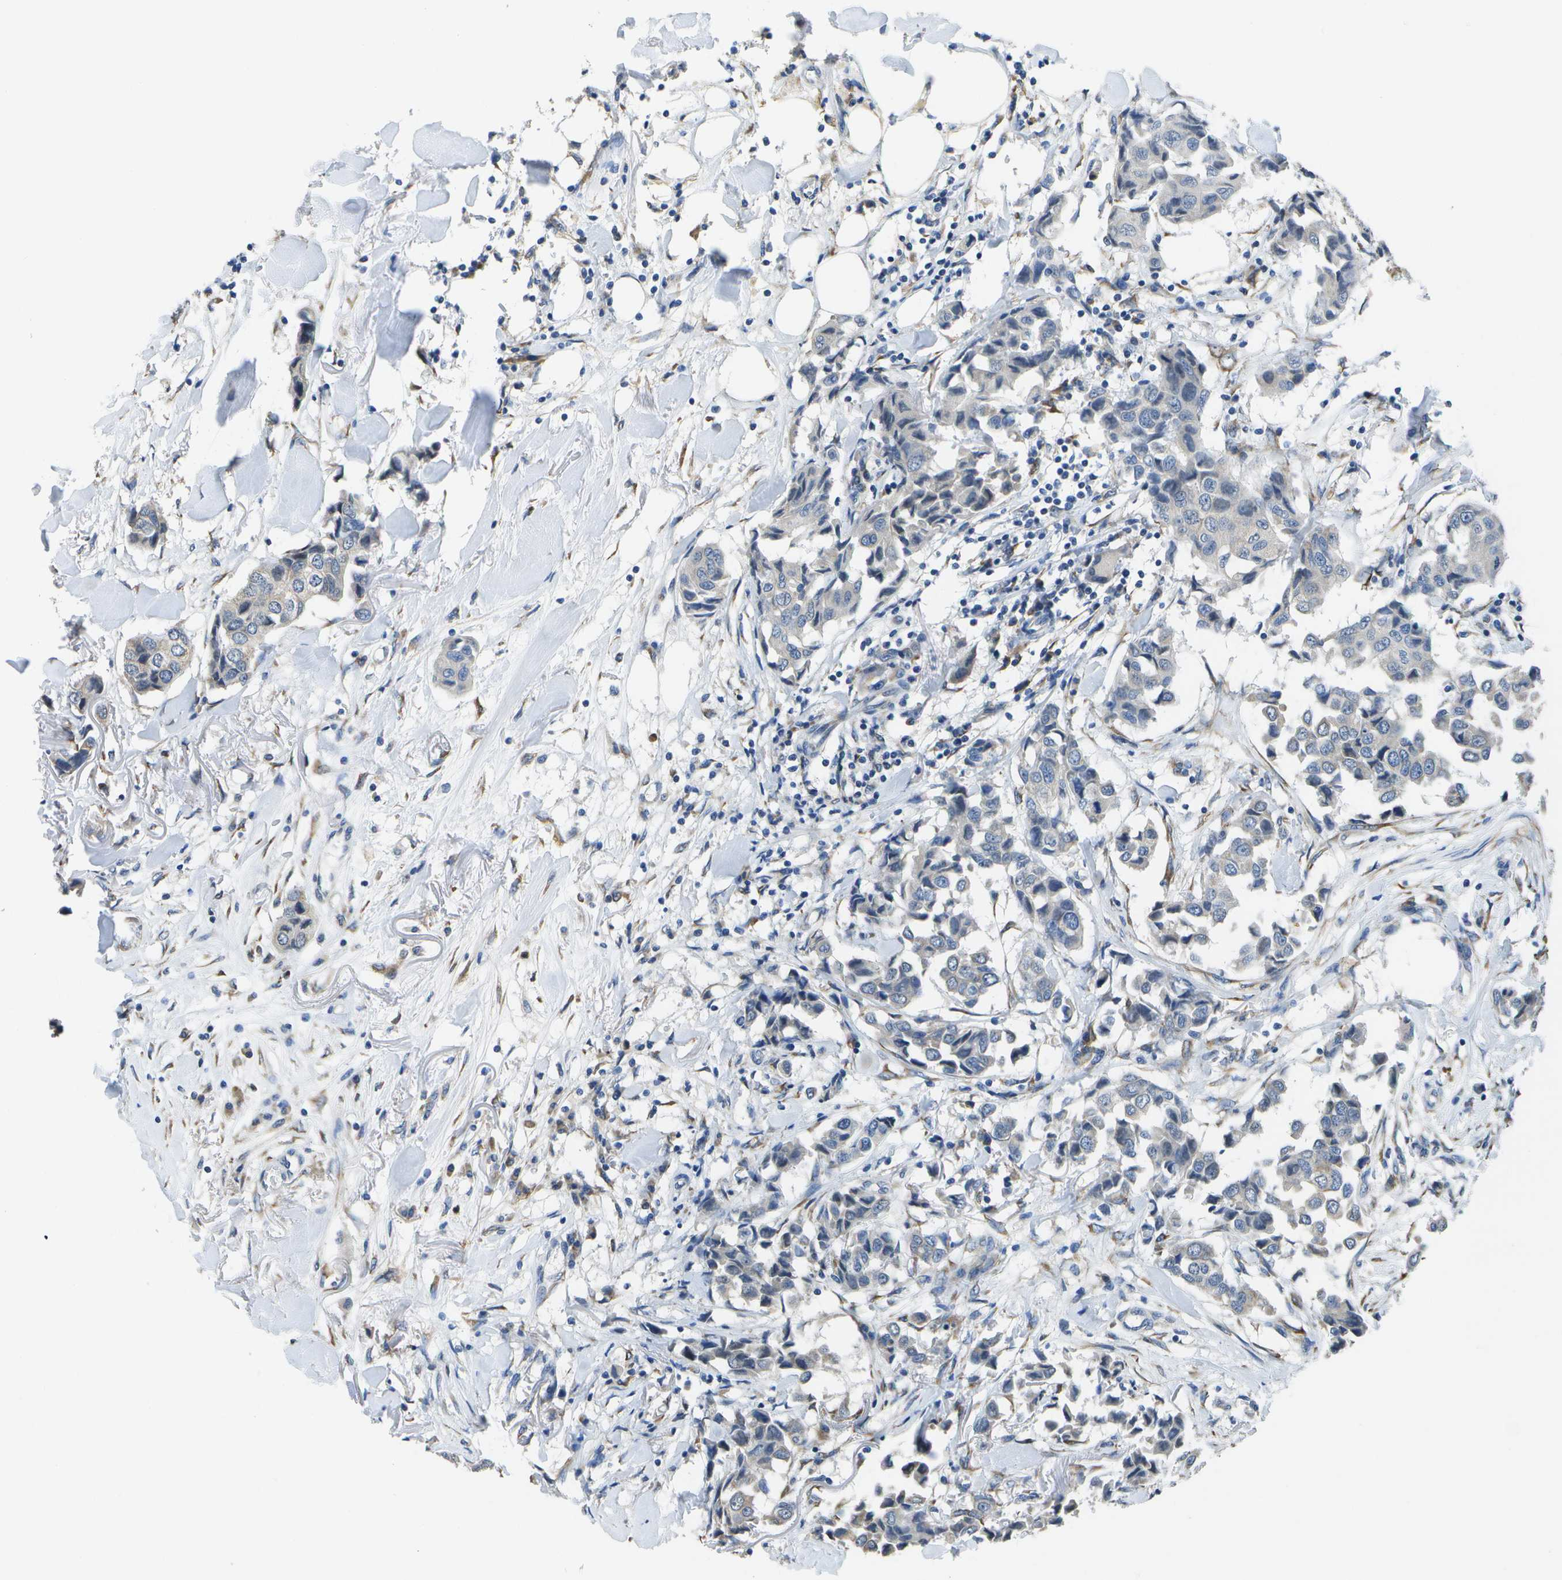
{"staining": {"intensity": "weak", "quantity": "<25%", "location": "cytoplasmic/membranous"}, "tissue": "breast cancer", "cell_type": "Tumor cells", "image_type": "cancer", "snomed": [{"axis": "morphology", "description": "Duct carcinoma"}, {"axis": "topography", "description": "Breast"}], "caption": "Tumor cells are negative for protein expression in human breast cancer (intraductal carcinoma).", "gene": "DSE", "patient": {"sex": "female", "age": 80}}